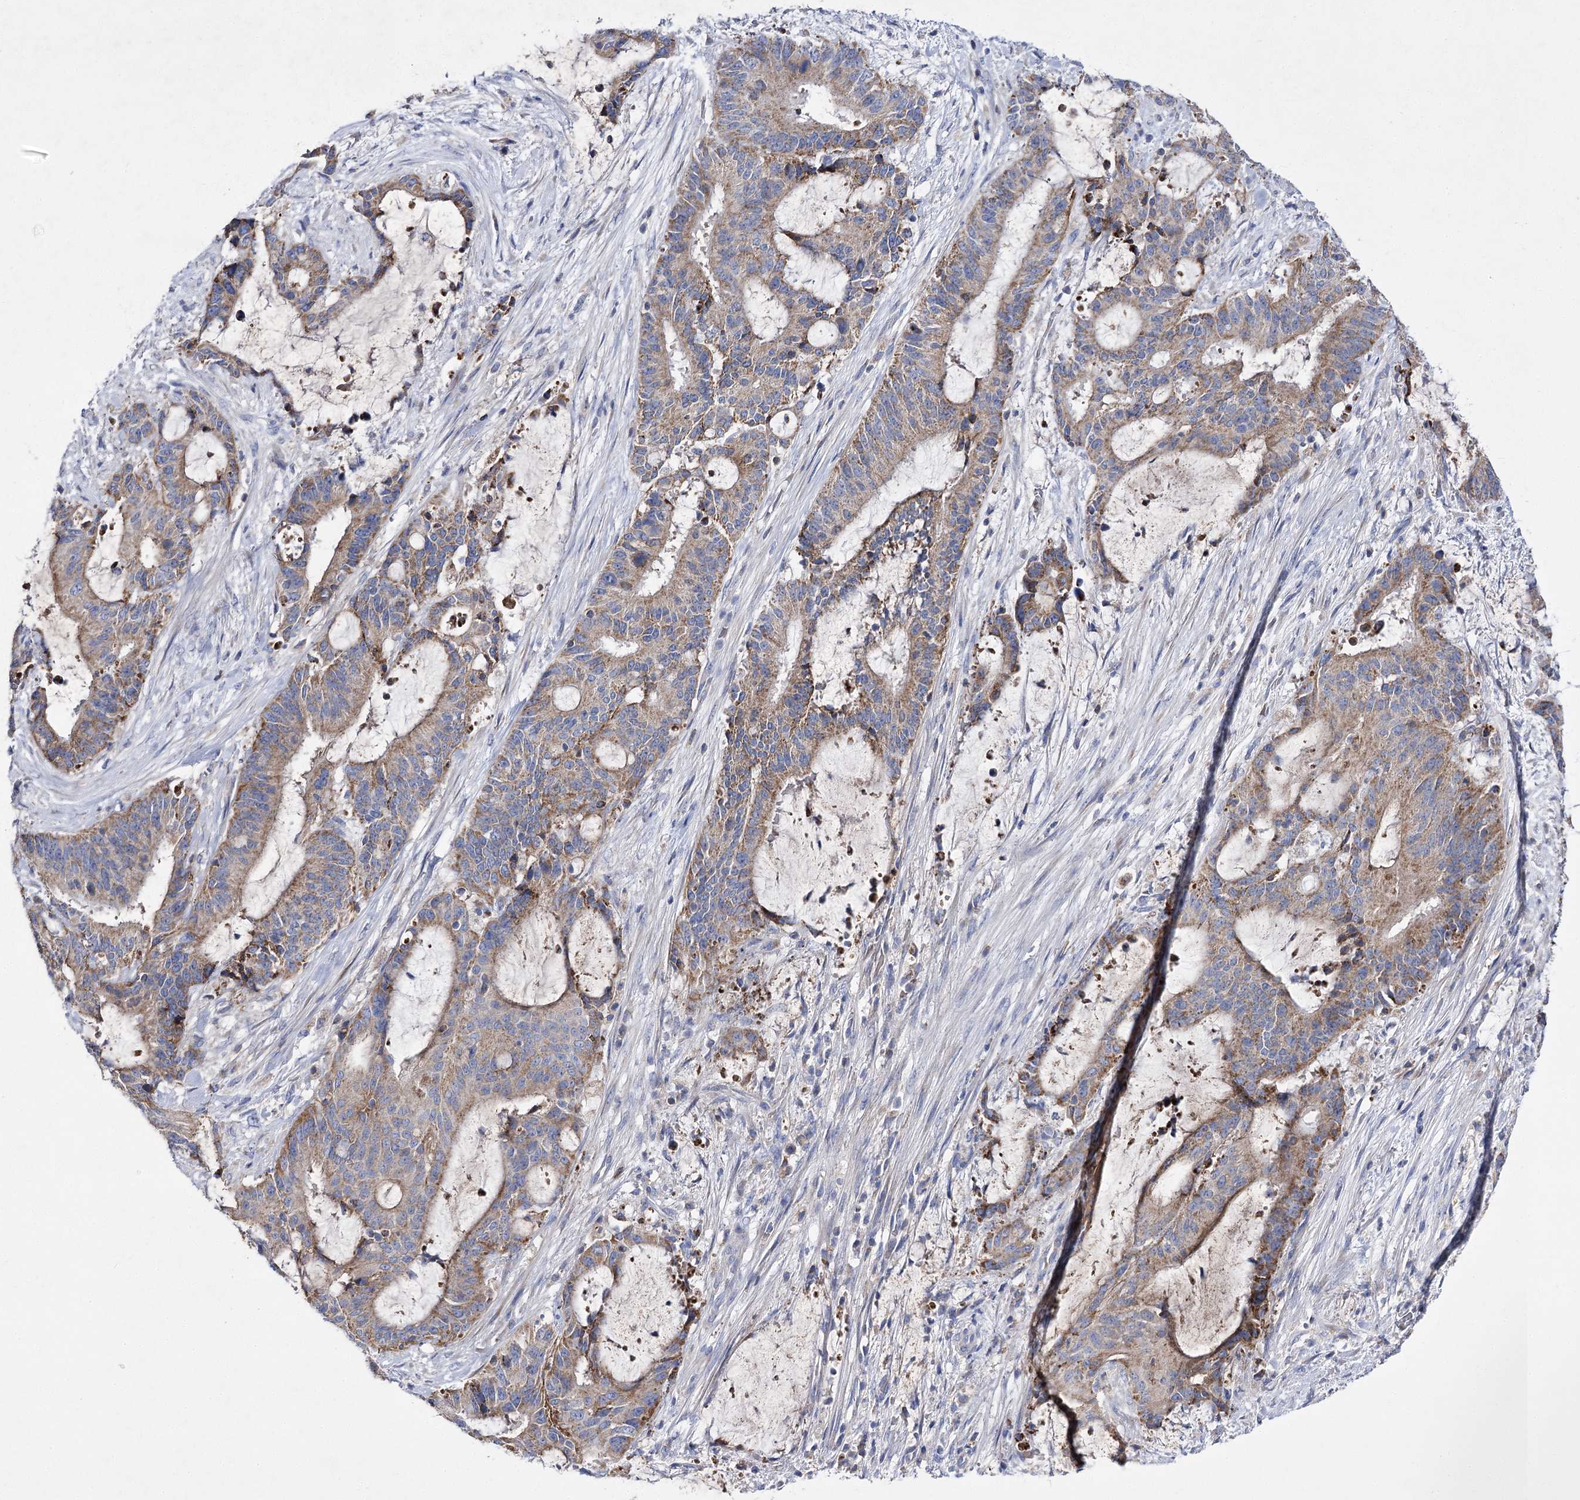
{"staining": {"intensity": "moderate", "quantity": ">75%", "location": "cytoplasmic/membranous"}, "tissue": "liver cancer", "cell_type": "Tumor cells", "image_type": "cancer", "snomed": [{"axis": "morphology", "description": "Normal tissue, NOS"}, {"axis": "morphology", "description": "Cholangiocarcinoma"}, {"axis": "topography", "description": "Liver"}, {"axis": "topography", "description": "Peripheral nerve tissue"}], "caption": "An IHC photomicrograph of neoplastic tissue is shown. Protein staining in brown labels moderate cytoplasmic/membranous positivity in cholangiocarcinoma (liver) within tumor cells. The protein is stained brown, and the nuclei are stained in blue (DAB (3,3'-diaminobenzidine) IHC with brightfield microscopy, high magnification).", "gene": "COX15", "patient": {"sex": "female", "age": 73}}